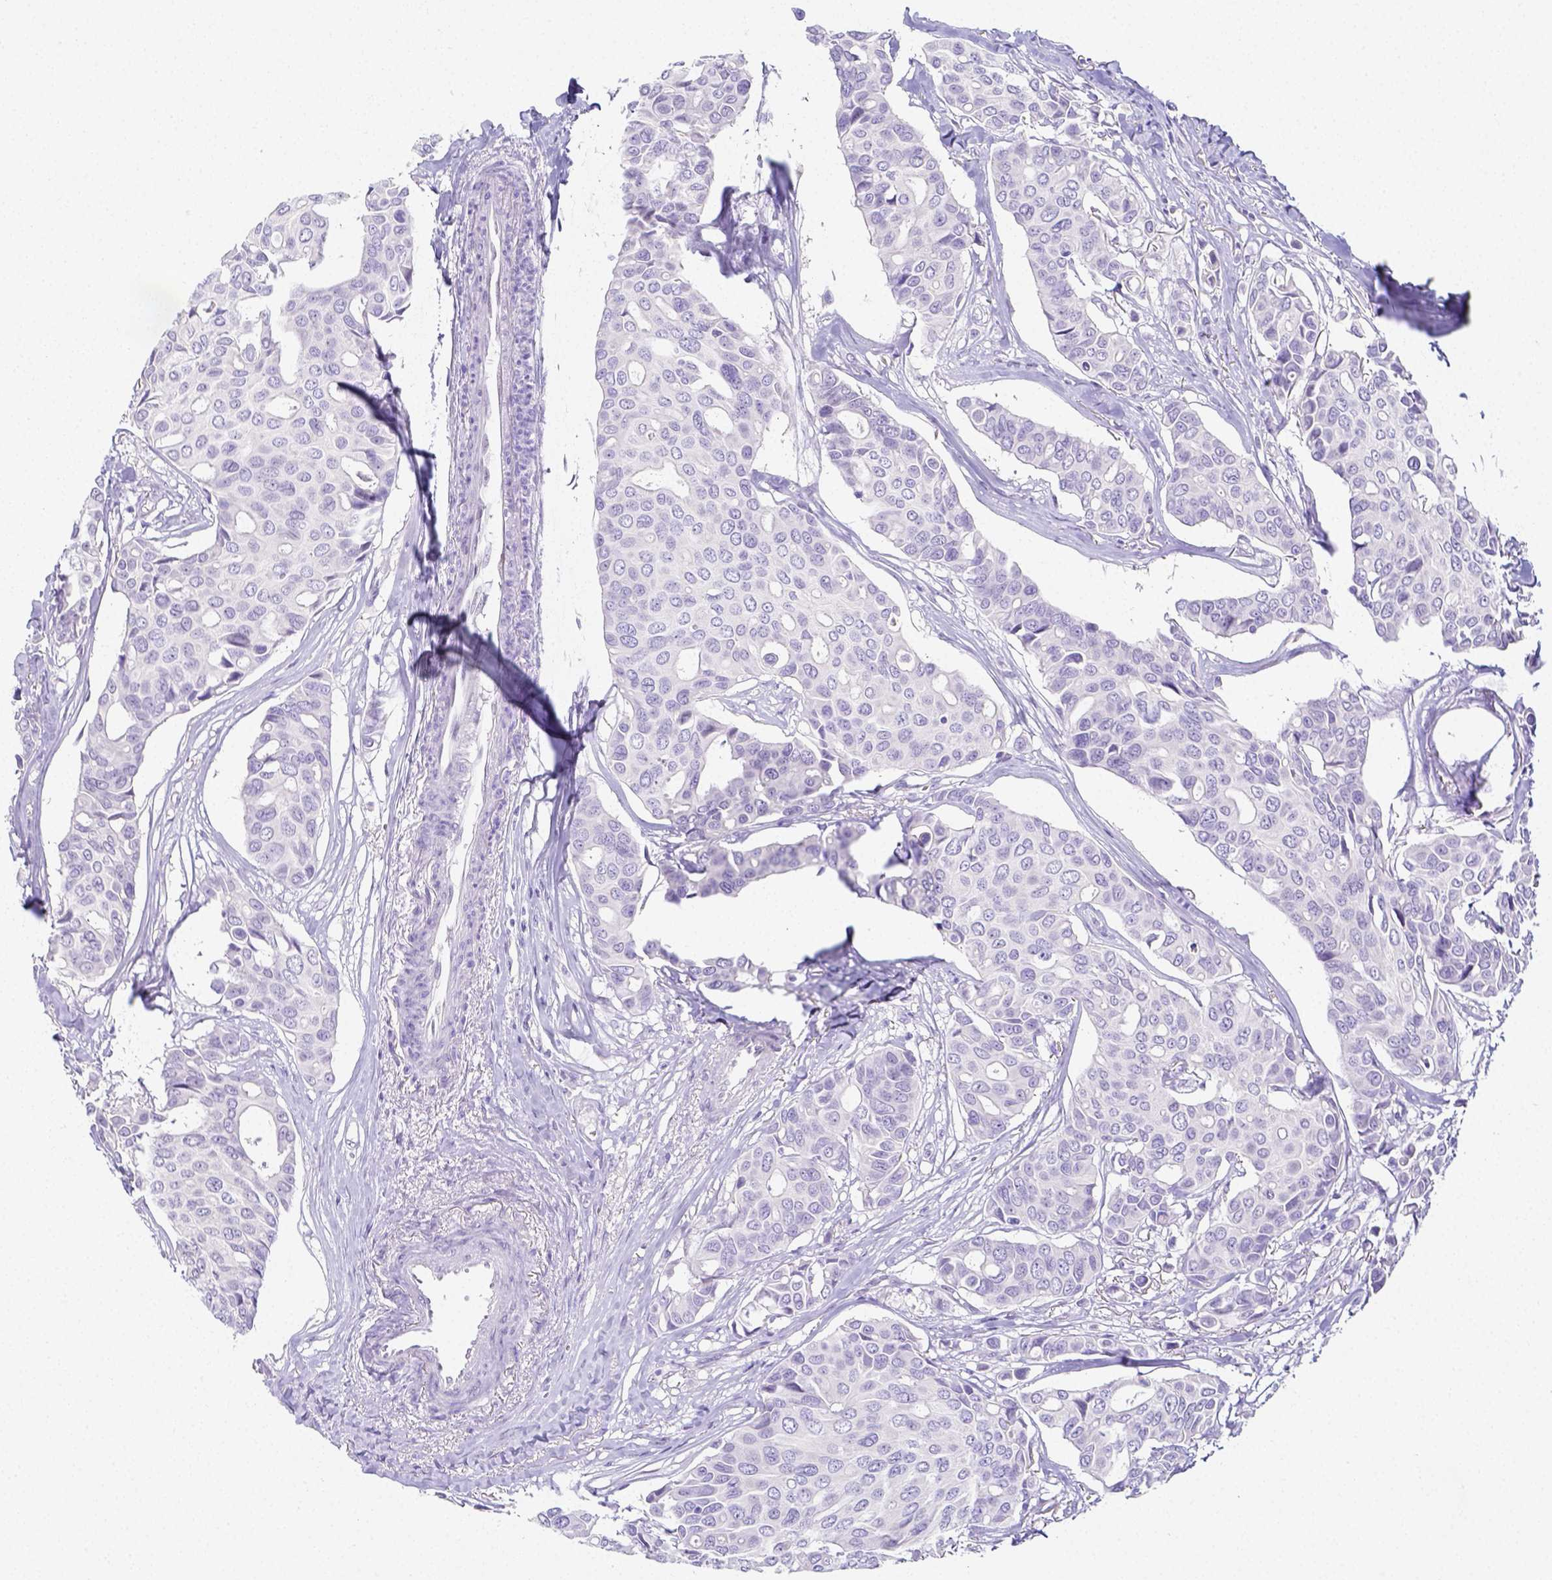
{"staining": {"intensity": "negative", "quantity": "none", "location": "none"}, "tissue": "breast cancer", "cell_type": "Tumor cells", "image_type": "cancer", "snomed": [{"axis": "morphology", "description": "Duct carcinoma"}, {"axis": "topography", "description": "Breast"}], "caption": "Immunohistochemistry photomicrograph of breast cancer (invasive ductal carcinoma) stained for a protein (brown), which exhibits no staining in tumor cells.", "gene": "ARHGAP36", "patient": {"sex": "female", "age": 54}}